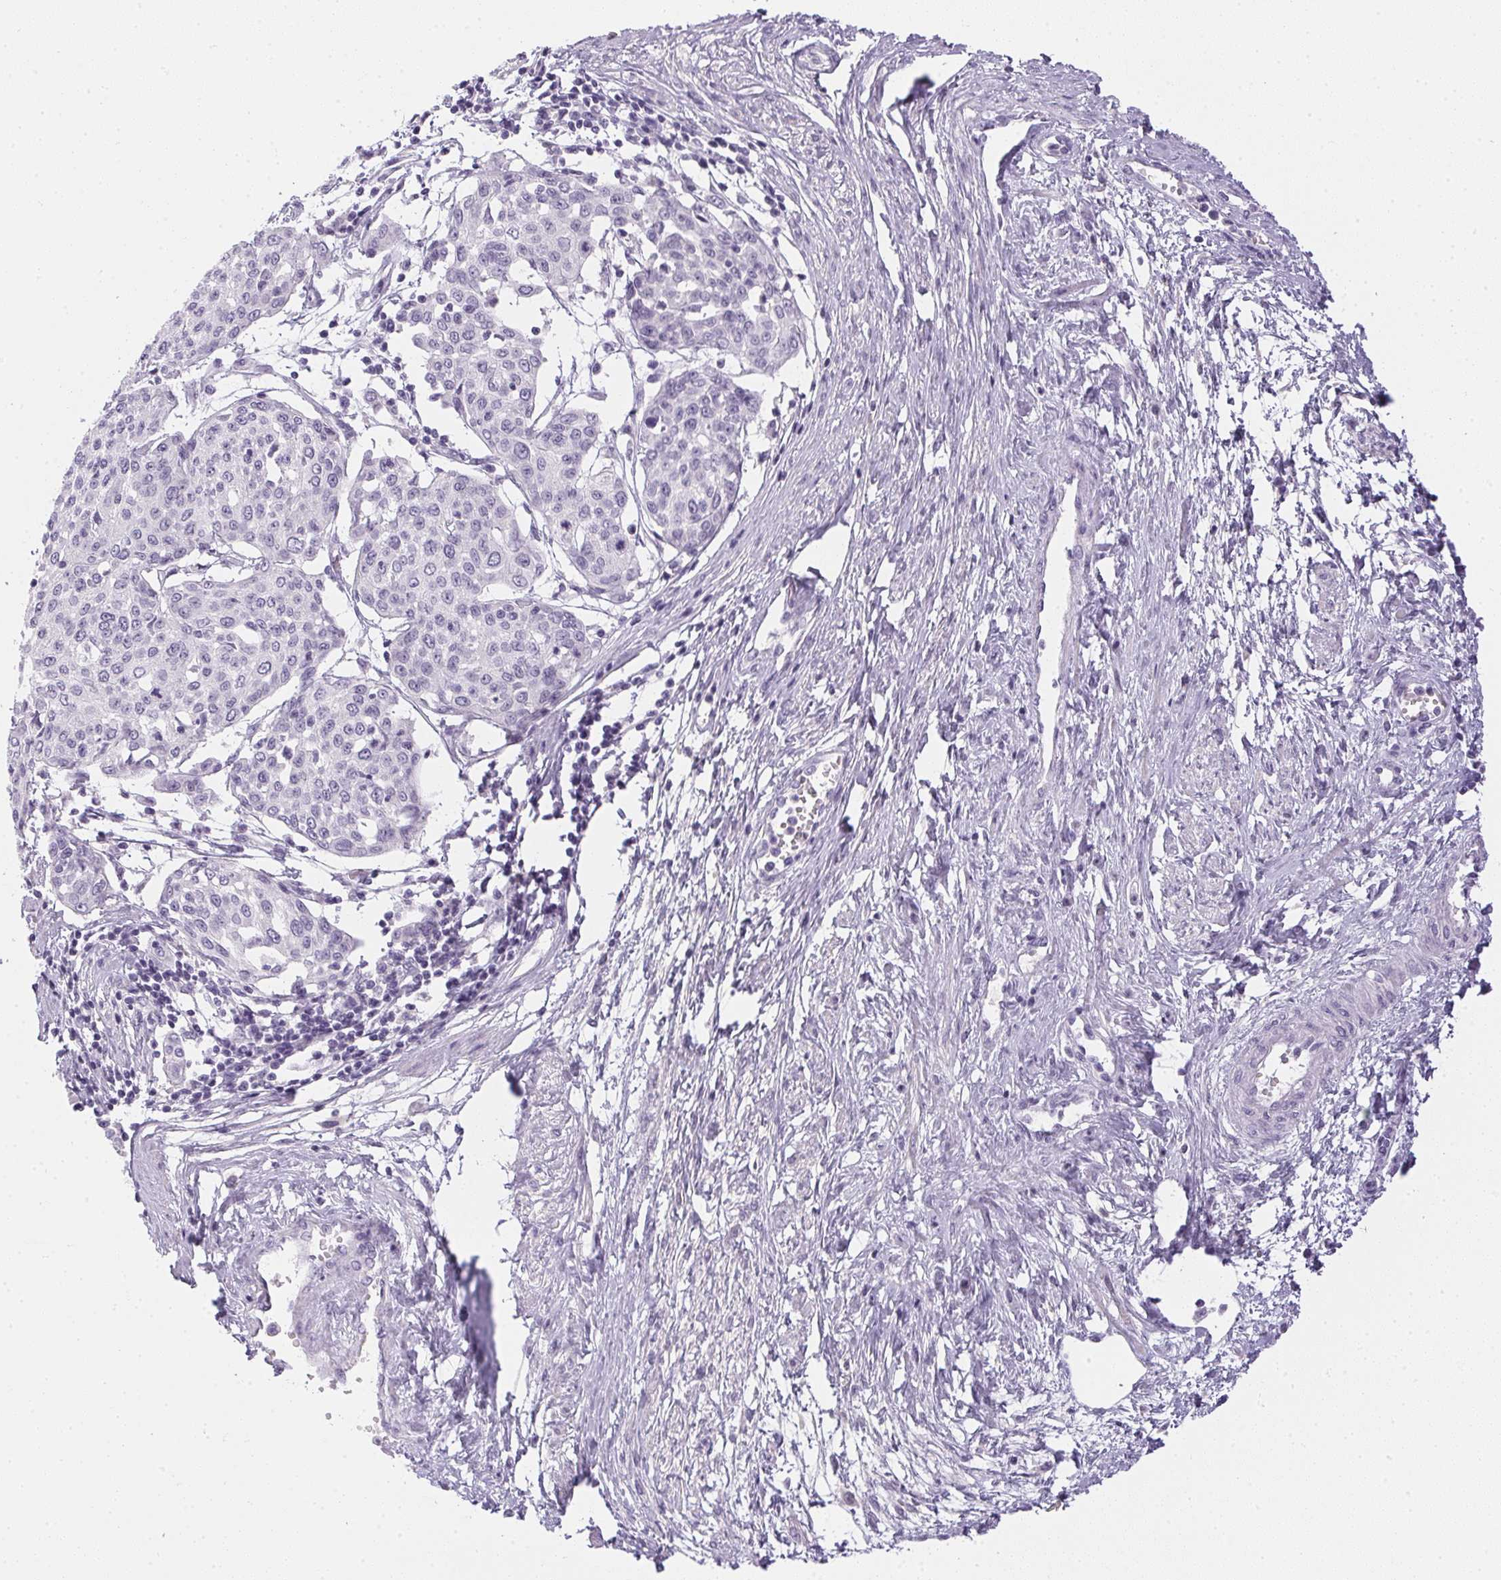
{"staining": {"intensity": "negative", "quantity": "none", "location": "none"}, "tissue": "cervical cancer", "cell_type": "Tumor cells", "image_type": "cancer", "snomed": [{"axis": "morphology", "description": "Squamous cell carcinoma, NOS"}, {"axis": "topography", "description": "Cervix"}], "caption": "Immunohistochemical staining of cervical squamous cell carcinoma exhibits no significant positivity in tumor cells.", "gene": "PPY", "patient": {"sex": "female", "age": 34}}